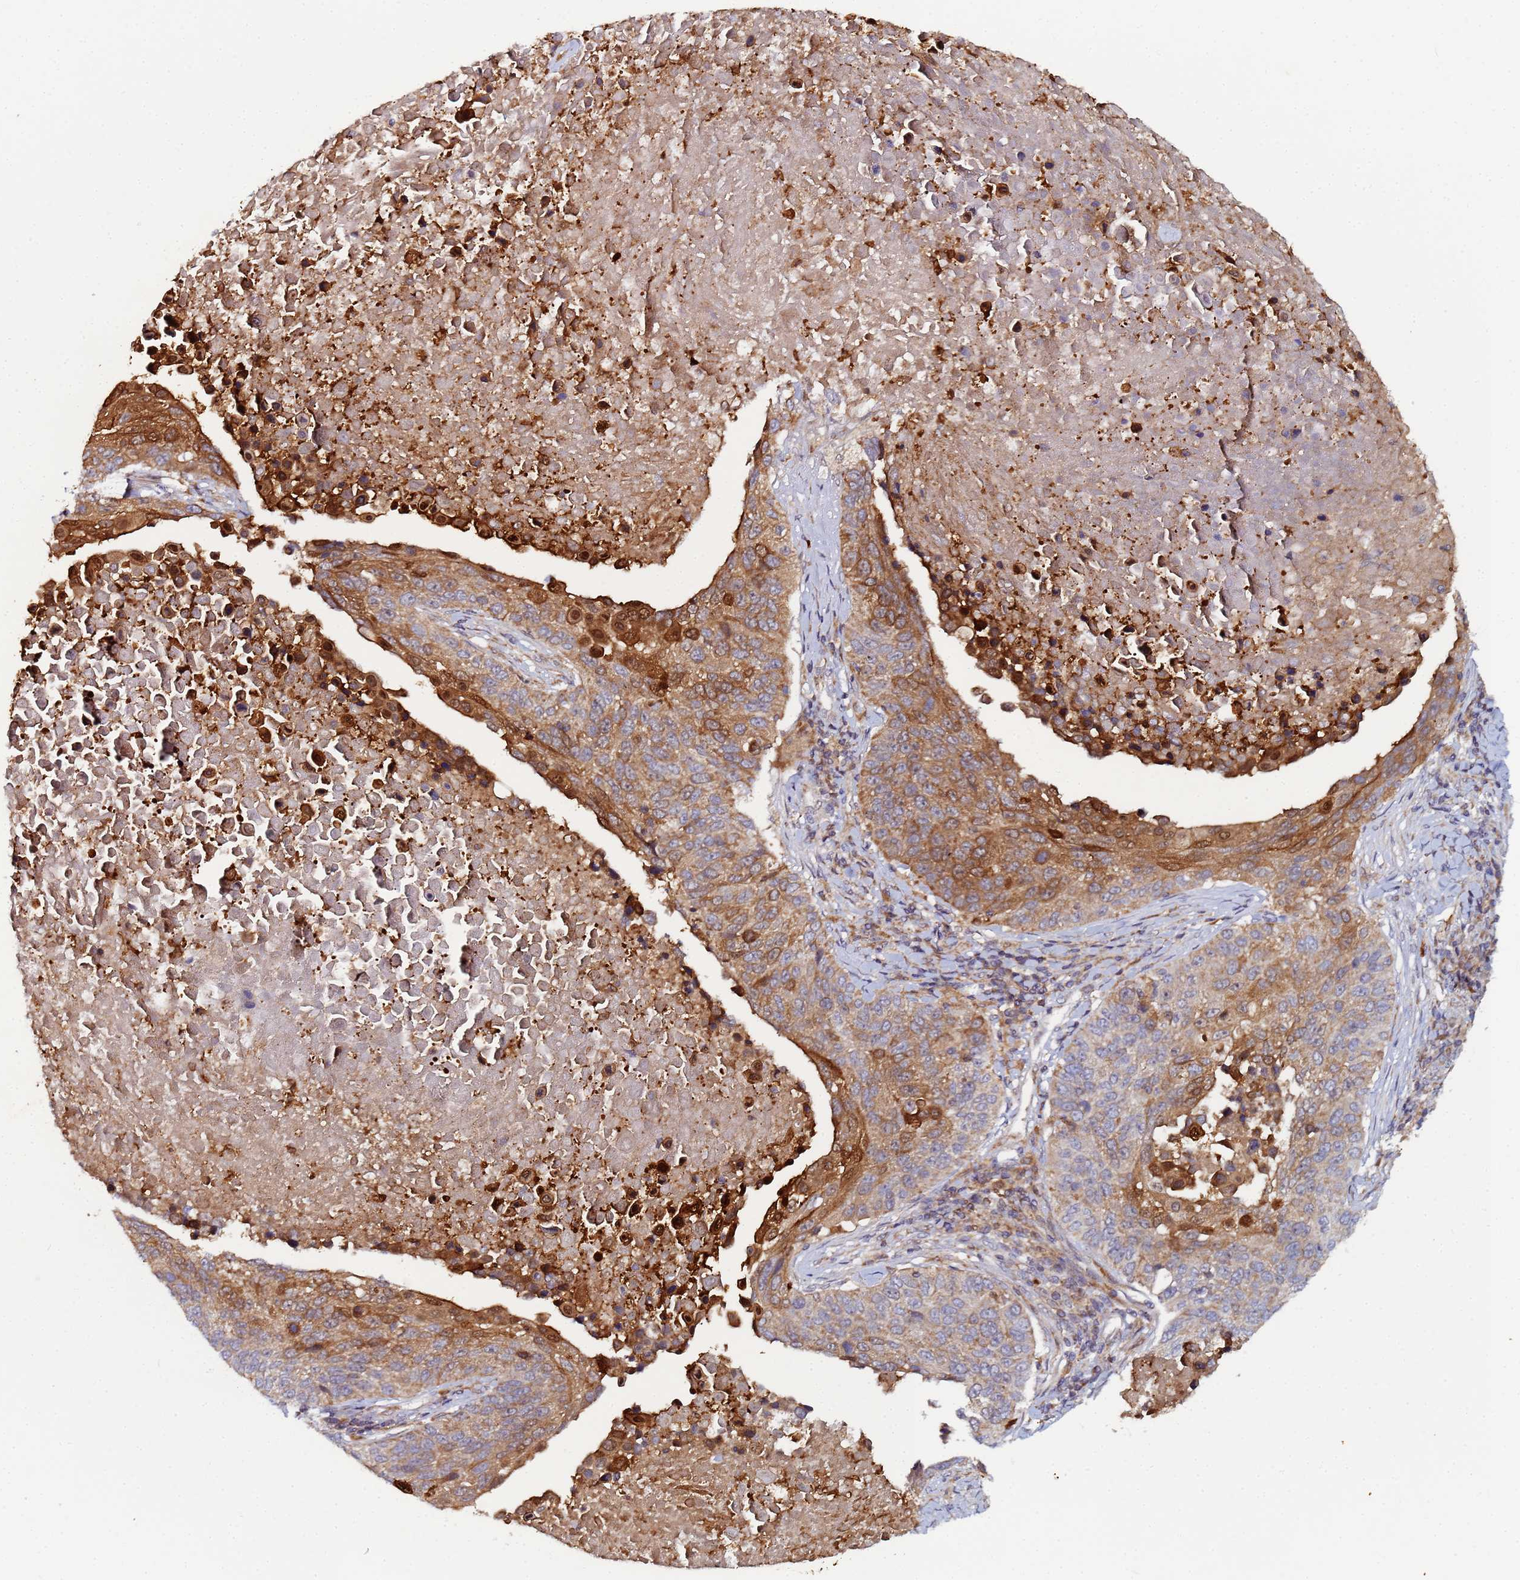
{"staining": {"intensity": "moderate", "quantity": ">75%", "location": "cytoplasmic/membranous"}, "tissue": "lung cancer", "cell_type": "Tumor cells", "image_type": "cancer", "snomed": [{"axis": "morphology", "description": "Normal tissue, NOS"}, {"axis": "morphology", "description": "Squamous cell carcinoma, NOS"}, {"axis": "topography", "description": "Lymph node"}, {"axis": "topography", "description": "Lung"}], "caption": "Immunohistochemical staining of human lung cancer (squamous cell carcinoma) displays medium levels of moderate cytoplasmic/membranous protein positivity in about >75% of tumor cells.", "gene": "CCDC127", "patient": {"sex": "male", "age": 66}}